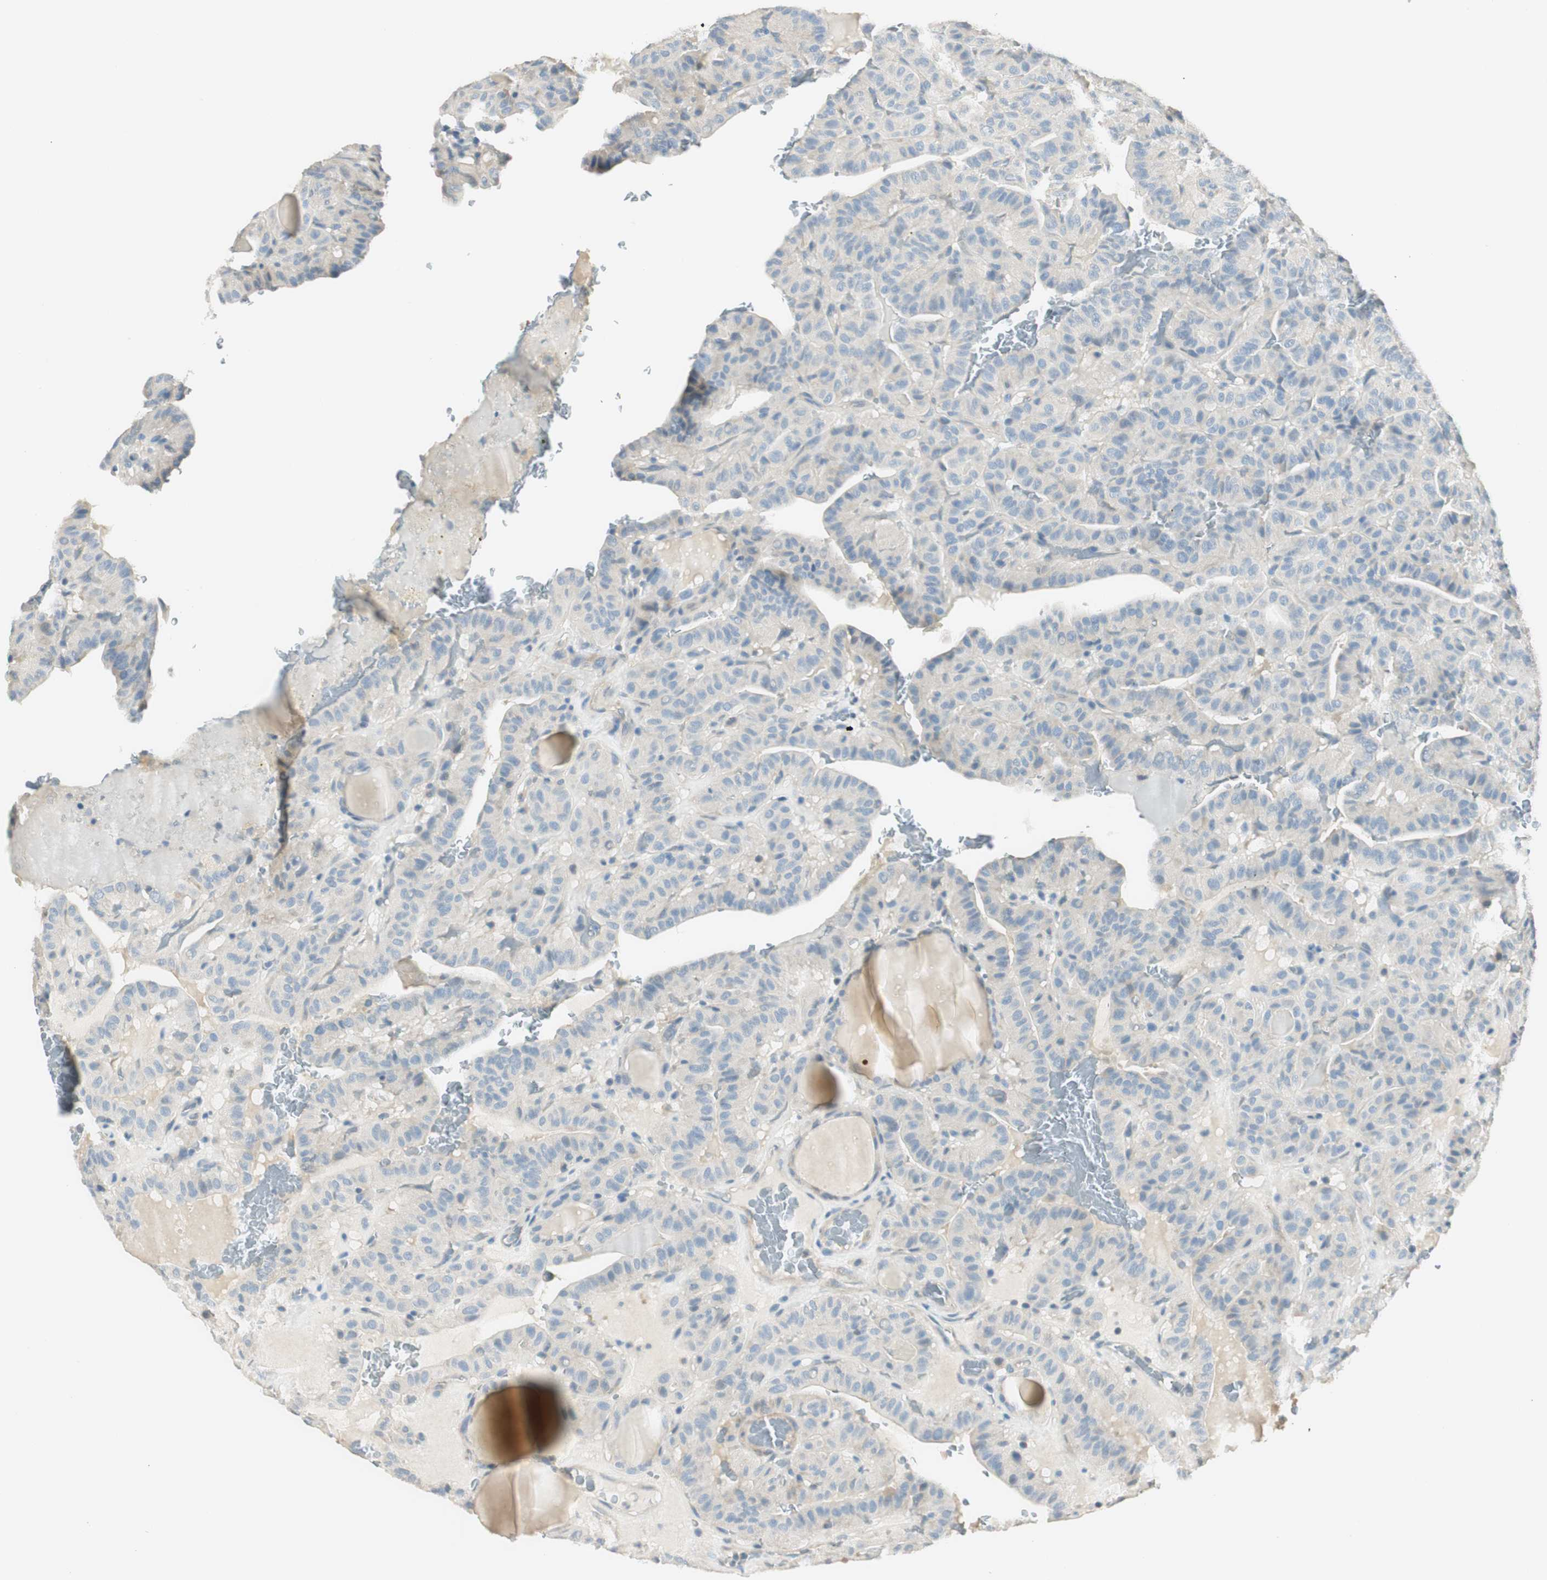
{"staining": {"intensity": "negative", "quantity": "none", "location": "none"}, "tissue": "thyroid cancer", "cell_type": "Tumor cells", "image_type": "cancer", "snomed": [{"axis": "morphology", "description": "Papillary adenocarcinoma, NOS"}, {"axis": "topography", "description": "Thyroid gland"}], "caption": "Tumor cells show no significant positivity in thyroid cancer.", "gene": "TACR3", "patient": {"sex": "male", "age": 77}}